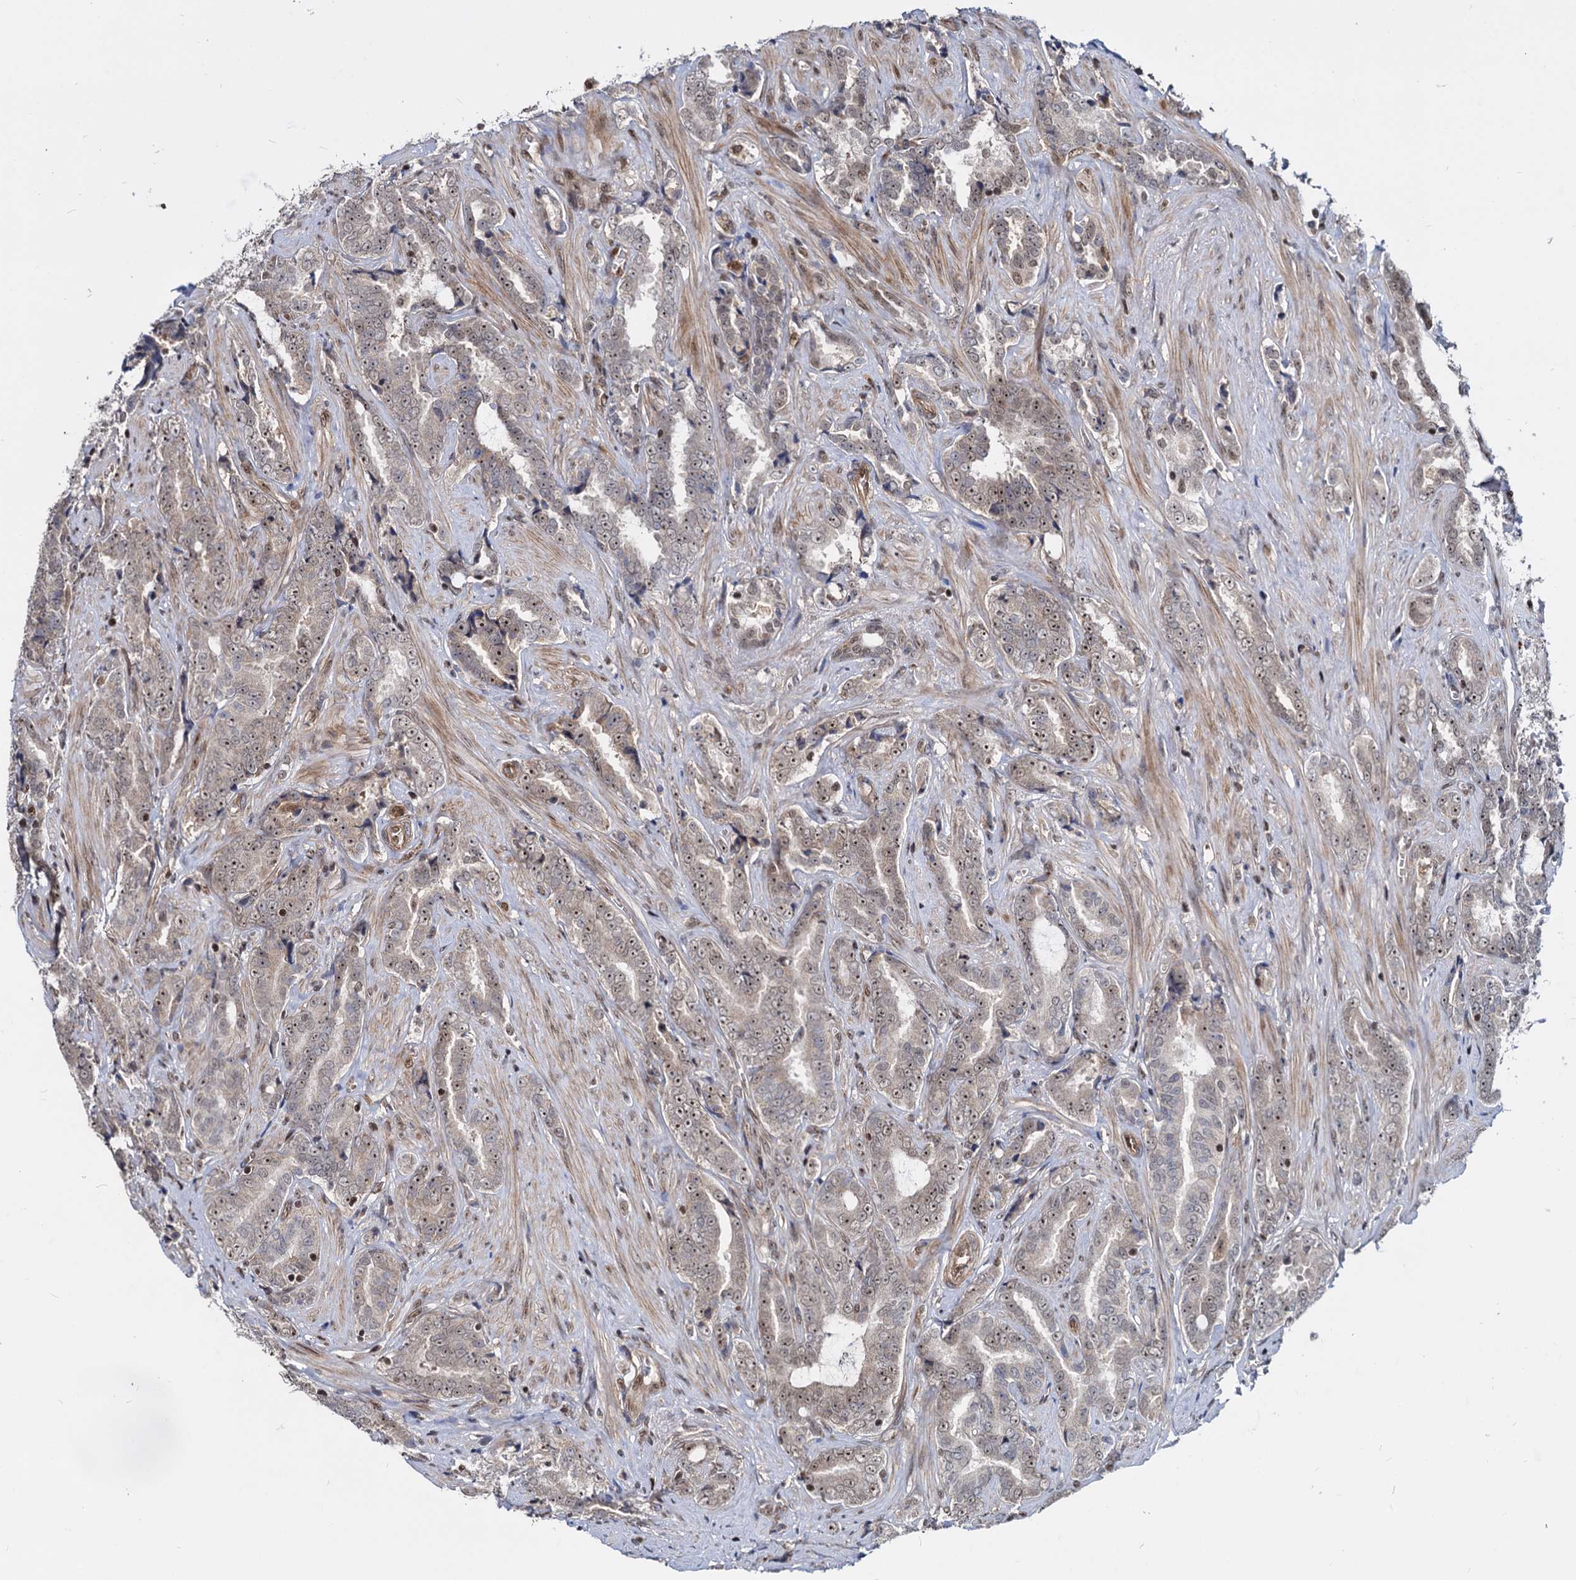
{"staining": {"intensity": "weak", "quantity": "25%-75%", "location": "nuclear"}, "tissue": "prostate cancer", "cell_type": "Tumor cells", "image_type": "cancer", "snomed": [{"axis": "morphology", "description": "Adenocarcinoma, High grade"}, {"axis": "topography", "description": "Prostate and seminal vesicle, NOS"}], "caption": "Weak nuclear expression is present in about 25%-75% of tumor cells in adenocarcinoma (high-grade) (prostate).", "gene": "UBLCP1", "patient": {"sex": "male", "age": 67}}